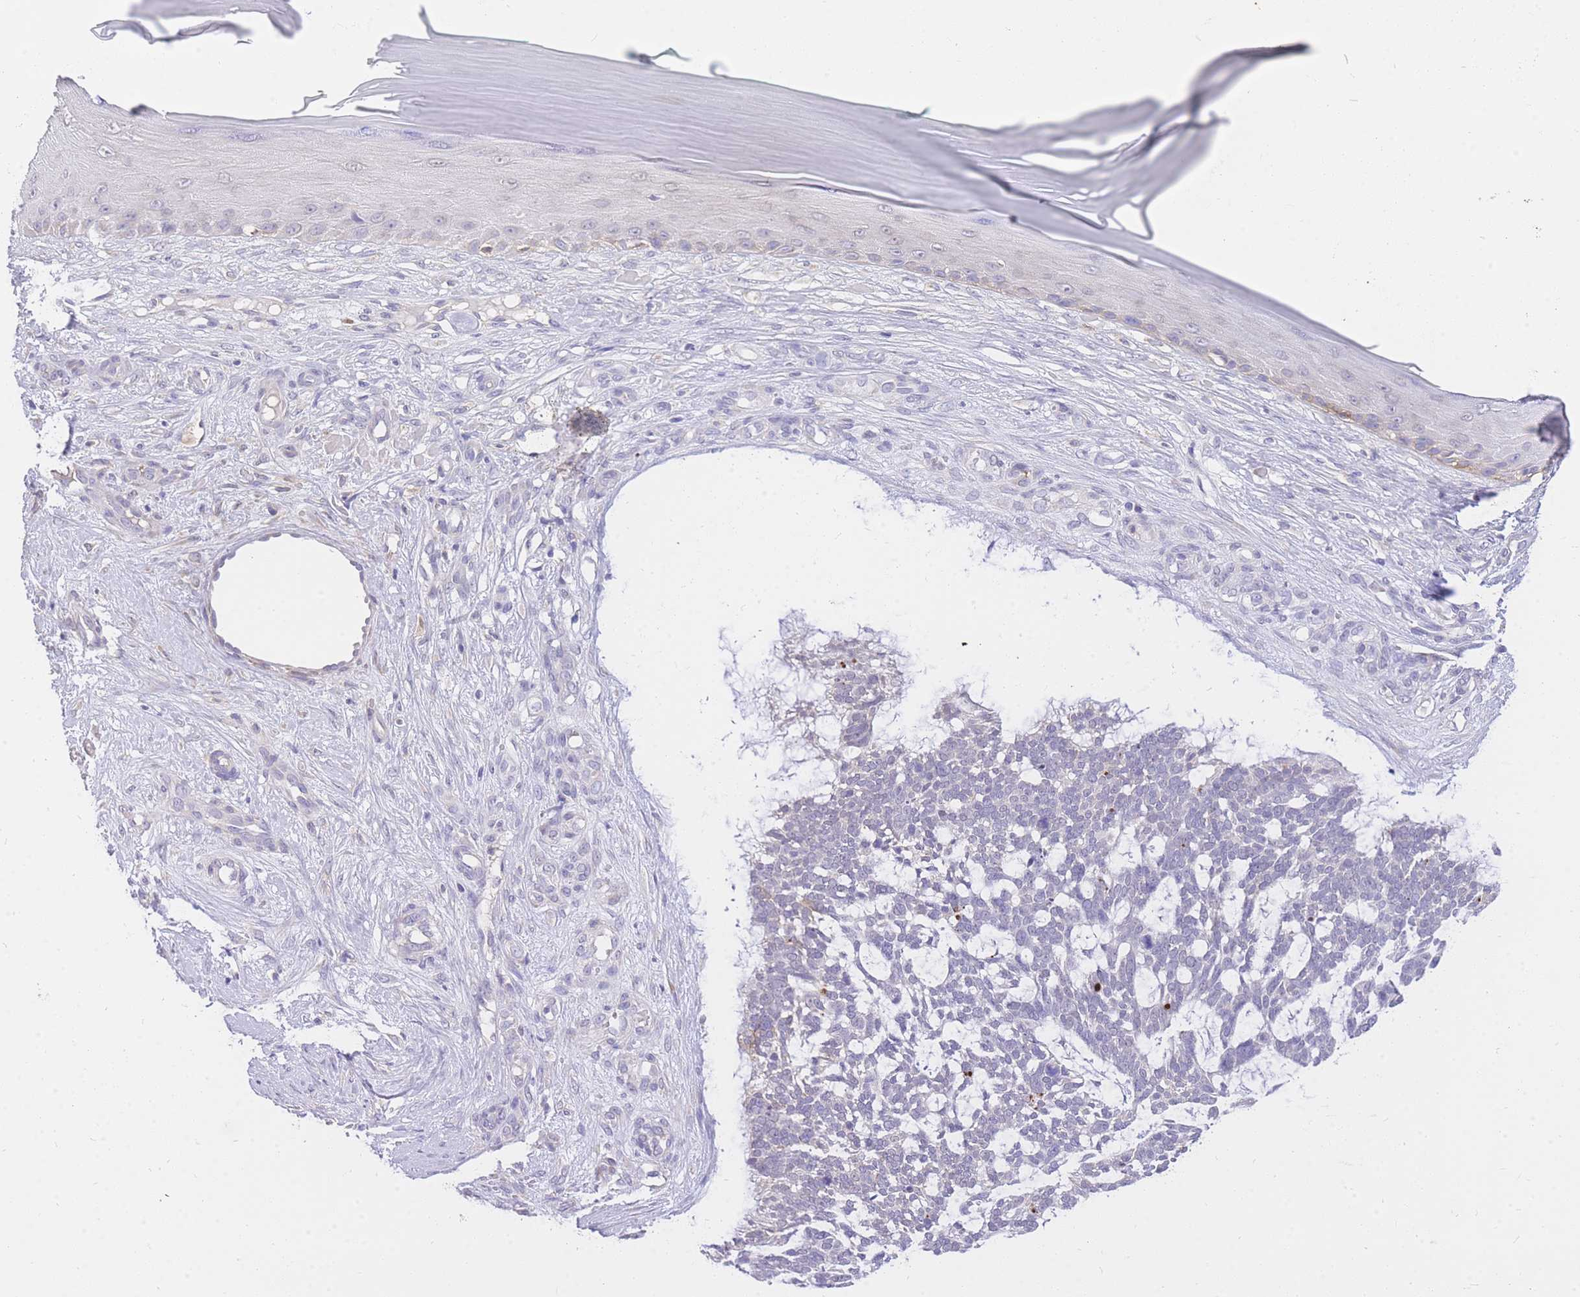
{"staining": {"intensity": "negative", "quantity": "none", "location": "none"}, "tissue": "skin cancer", "cell_type": "Tumor cells", "image_type": "cancer", "snomed": [{"axis": "morphology", "description": "Basal cell carcinoma"}, {"axis": "topography", "description": "Skin"}], "caption": "A photomicrograph of human skin cancer (basal cell carcinoma) is negative for staining in tumor cells. The staining was performed using DAB (3,3'-diaminobenzidine) to visualize the protein expression in brown, while the nuclei were stained in blue with hematoxylin (Magnification: 20x).", "gene": "C2orf88", "patient": {"sex": "male", "age": 88}}